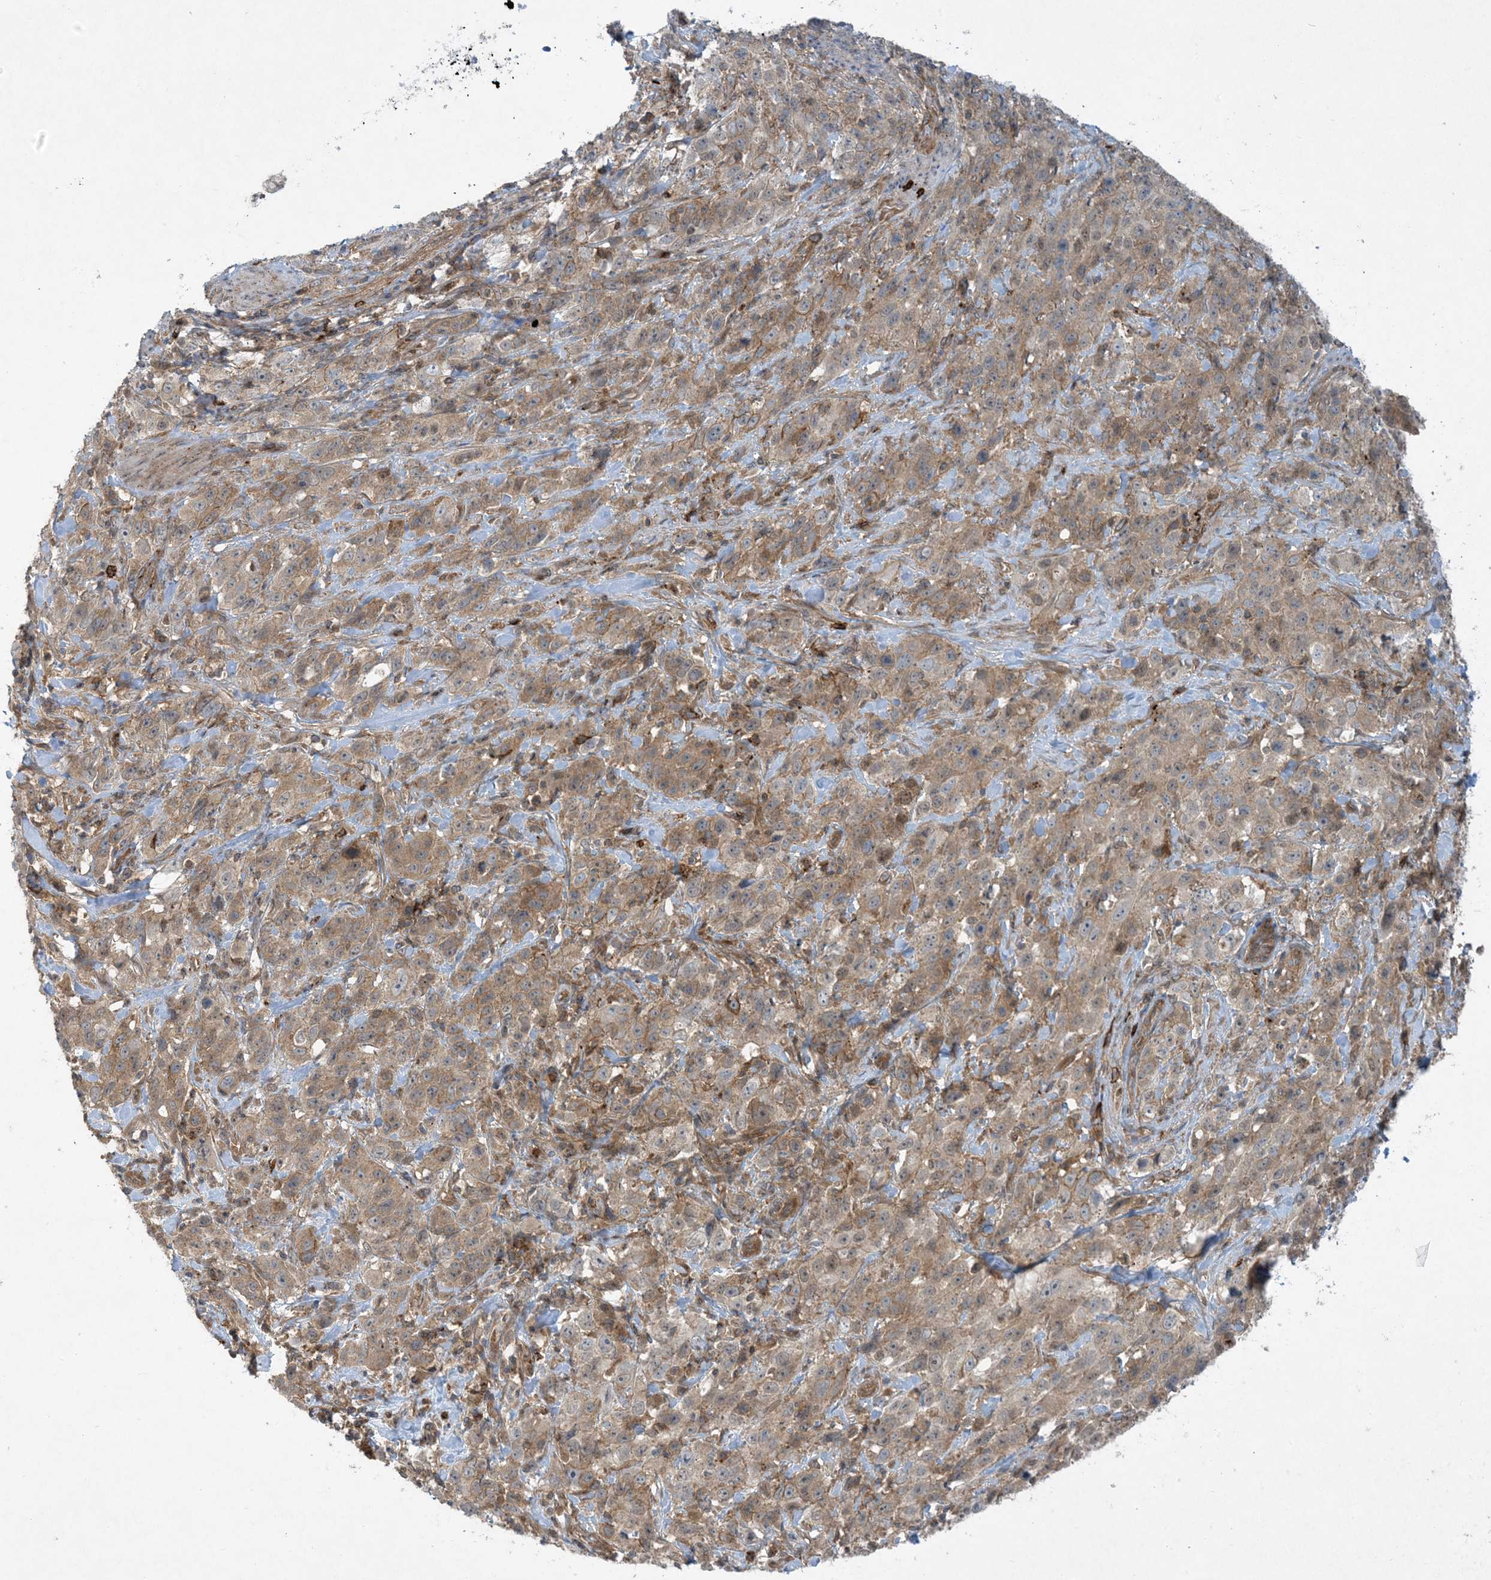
{"staining": {"intensity": "weak", "quantity": ">75%", "location": "cytoplasmic/membranous"}, "tissue": "stomach cancer", "cell_type": "Tumor cells", "image_type": "cancer", "snomed": [{"axis": "morphology", "description": "Normal tissue, NOS"}, {"axis": "morphology", "description": "Adenocarcinoma, NOS"}, {"axis": "topography", "description": "Lymph node"}, {"axis": "topography", "description": "Stomach"}], "caption": "Immunohistochemistry micrograph of neoplastic tissue: human stomach cancer (adenocarcinoma) stained using immunohistochemistry (IHC) demonstrates low levels of weak protein expression localized specifically in the cytoplasmic/membranous of tumor cells, appearing as a cytoplasmic/membranous brown color.", "gene": "STAM2", "patient": {"sex": "male", "age": 48}}